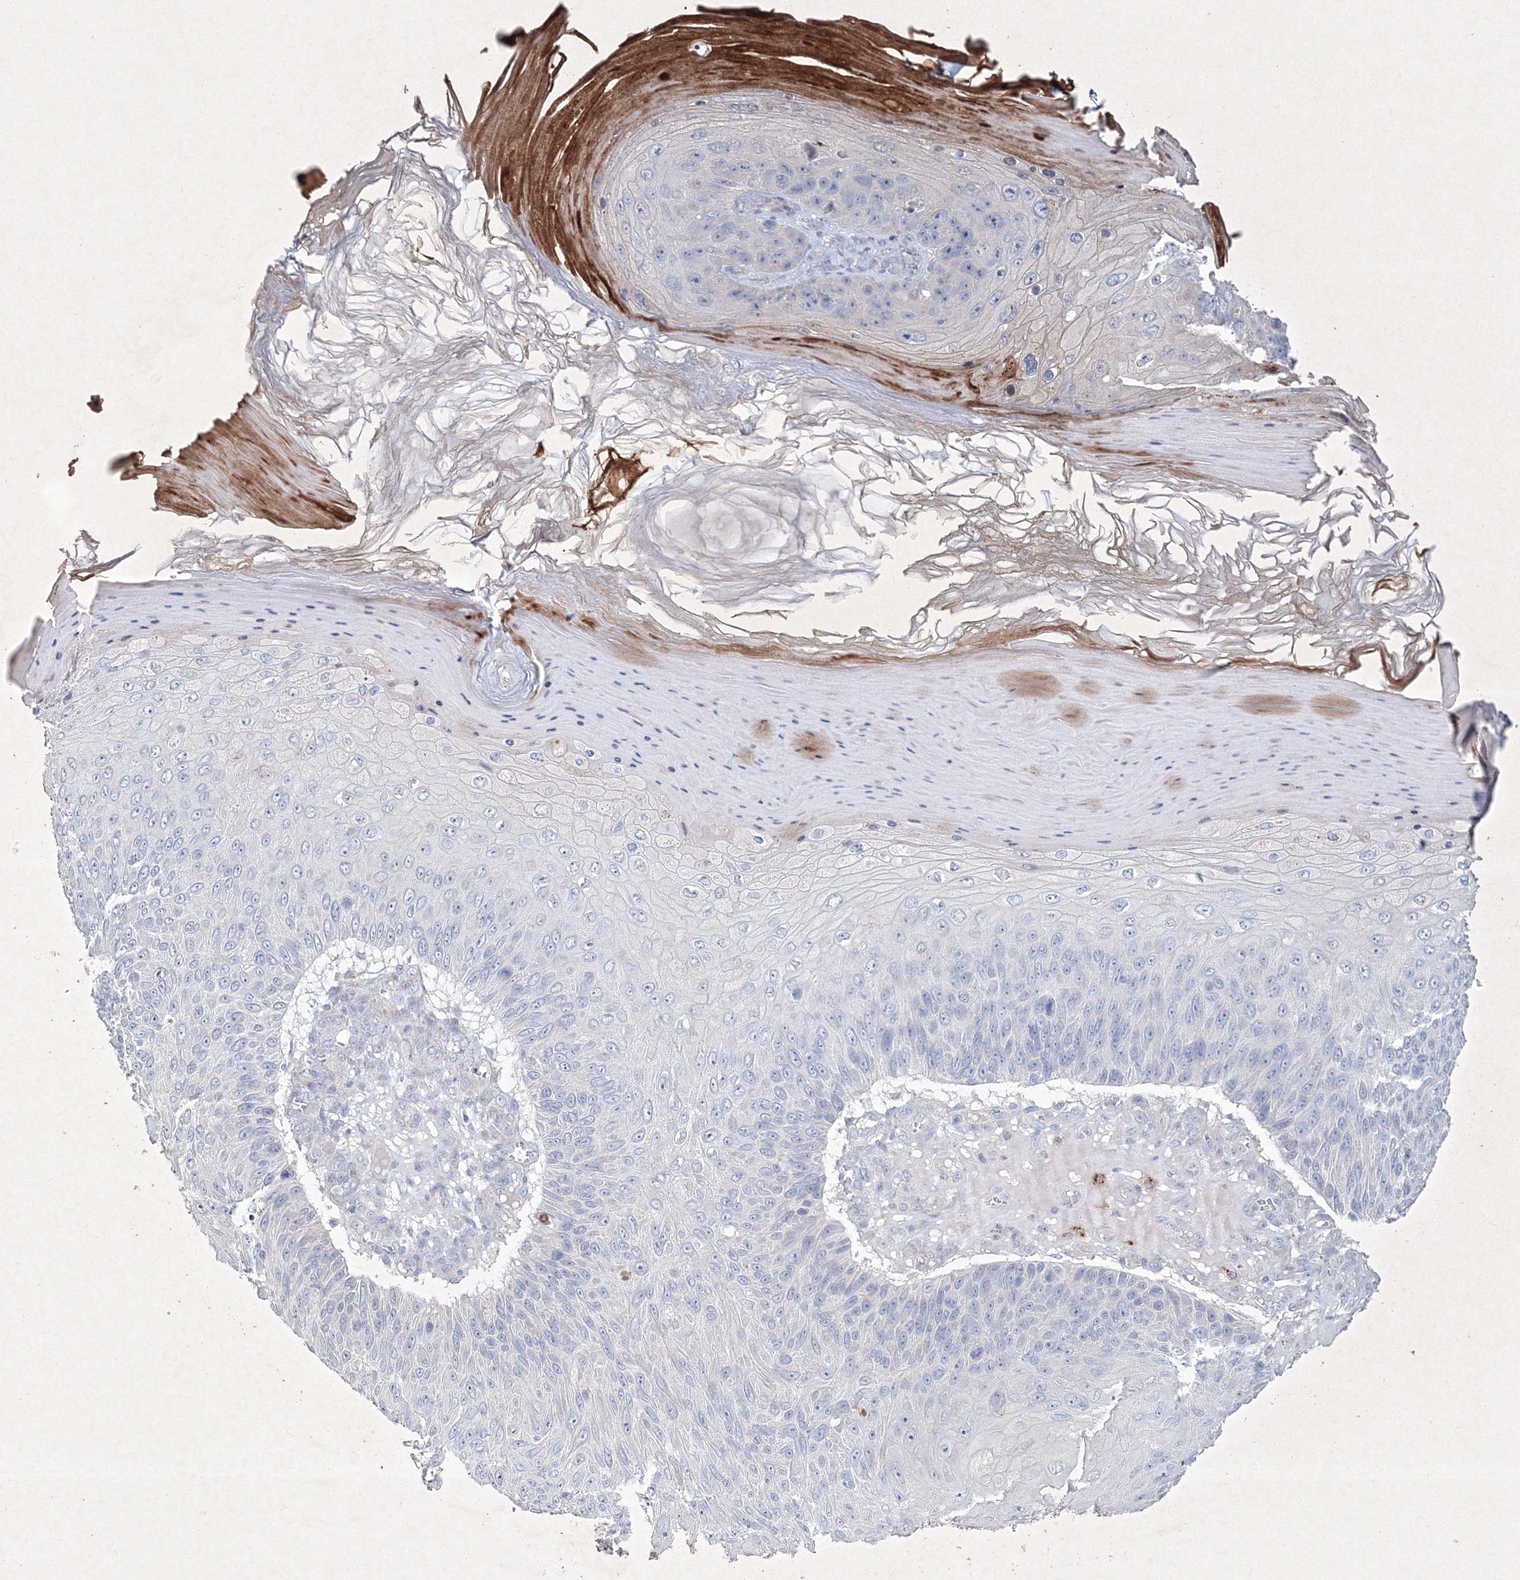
{"staining": {"intensity": "negative", "quantity": "none", "location": "none"}, "tissue": "skin cancer", "cell_type": "Tumor cells", "image_type": "cancer", "snomed": [{"axis": "morphology", "description": "Squamous cell carcinoma, NOS"}, {"axis": "topography", "description": "Skin"}], "caption": "High magnification brightfield microscopy of skin cancer stained with DAB (3,3'-diaminobenzidine) (brown) and counterstained with hematoxylin (blue): tumor cells show no significant positivity.", "gene": "CXXC4", "patient": {"sex": "female", "age": 88}}